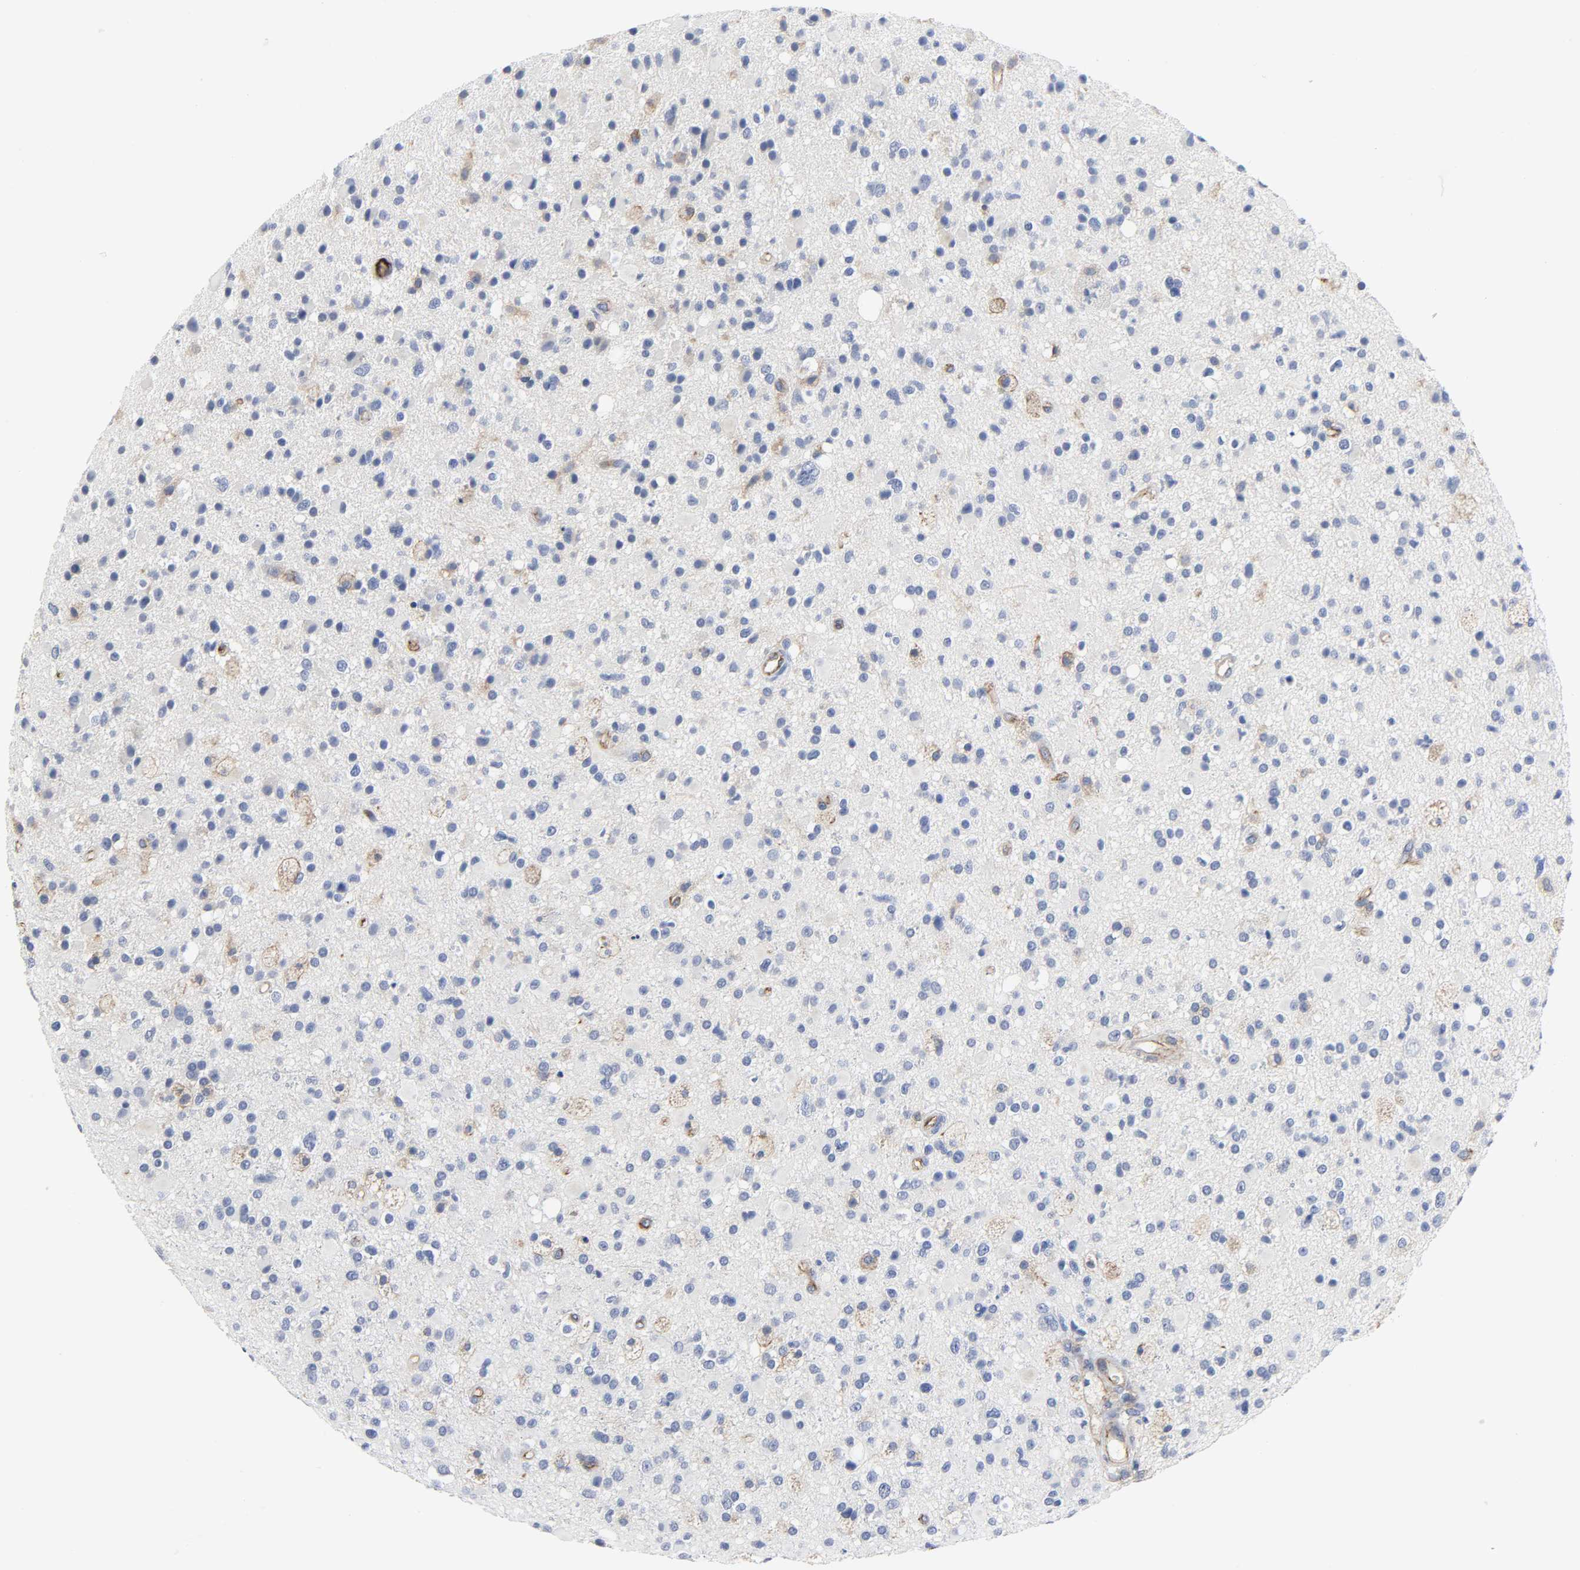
{"staining": {"intensity": "moderate", "quantity": "<25%", "location": "cytoplasmic/membranous"}, "tissue": "glioma", "cell_type": "Tumor cells", "image_type": "cancer", "snomed": [{"axis": "morphology", "description": "Glioma, malignant, High grade"}, {"axis": "topography", "description": "Brain"}], "caption": "IHC staining of high-grade glioma (malignant), which reveals low levels of moderate cytoplasmic/membranous staining in approximately <25% of tumor cells indicating moderate cytoplasmic/membranous protein expression. The staining was performed using DAB (brown) for protein detection and nuclei were counterstained in hematoxylin (blue).", "gene": "PECAM1", "patient": {"sex": "male", "age": 33}}